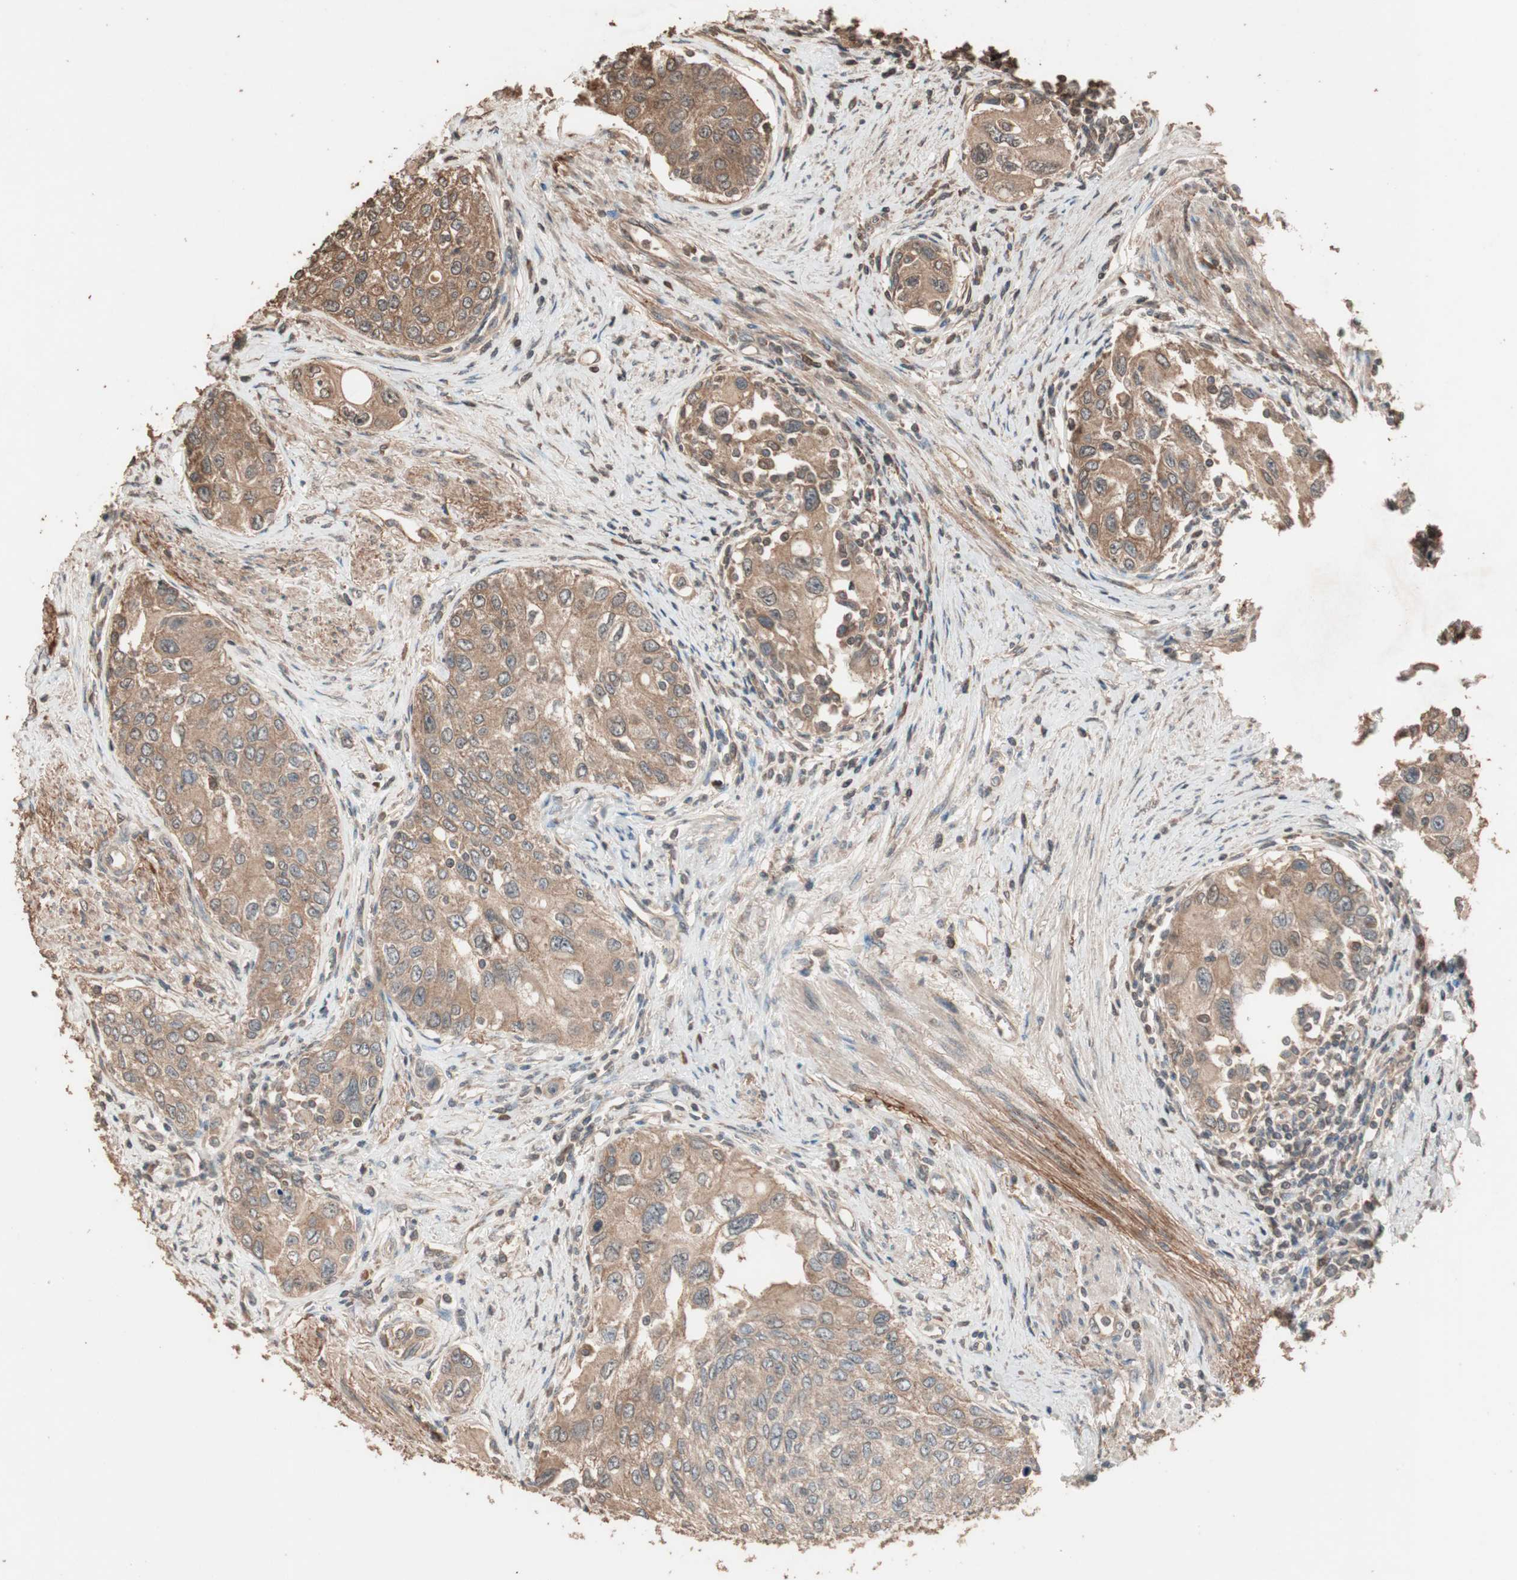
{"staining": {"intensity": "moderate", "quantity": ">75%", "location": "cytoplasmic/membranous"}, "tissue": "urothelial cancer", "cell_type": "Tumor cells", "image_type": "cancer", "snomed": [{"axis": "morphology", "description": "Urothelial carcinoma, High grade"}, {"axis": "topography", "description": "Urinary bladder"}], "caption": "Tumor cells reveal moderate cytoplasmic/membranous positivity in approximately >75% of cells in urothelial cancer.", "gene": "USP20", "patient": {"sex": "female", "age": 56}}